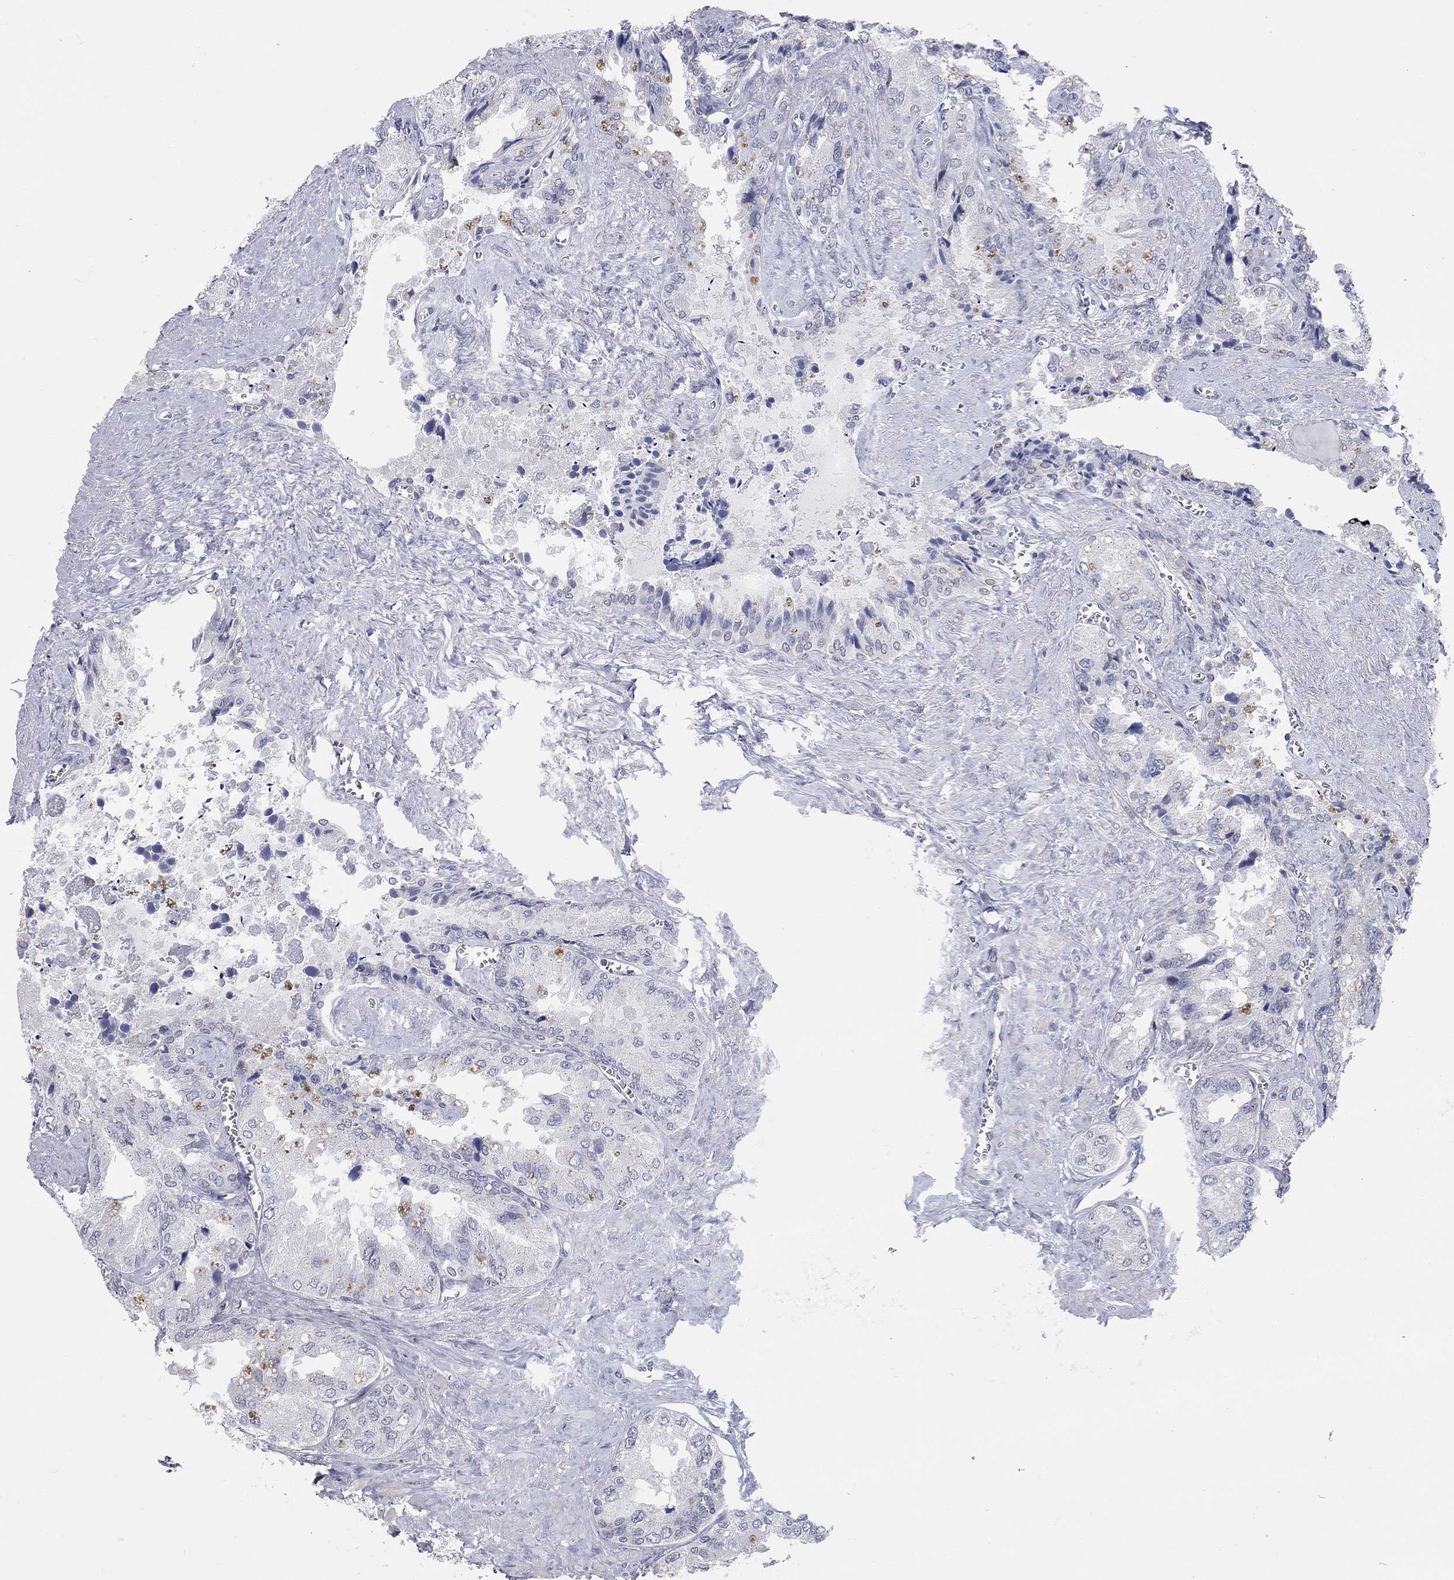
{"staining": {"intensity": "negative", "quantity": "none", "location": "none"}, "tissue": "seminal vesicle", "cell_type": "Glandular cells", "image_type": "normal", "snomed": [{"axis": "morphology", "description": "Normal tissue, NOS"}, {"axis": "topography", "description": "Seminal veicle"}], "caption": "This is a photomicrograph of immunohistochemistry (IHC) staining of benign seminal vesicle, which shows no positivity in glandular cells. (Brightfield microscopy of DAB (3,3'-diaminobenzidine) IHC at high magnification).", "gene": "WASF3", "patient": {"sex": "male", "age": 67}}